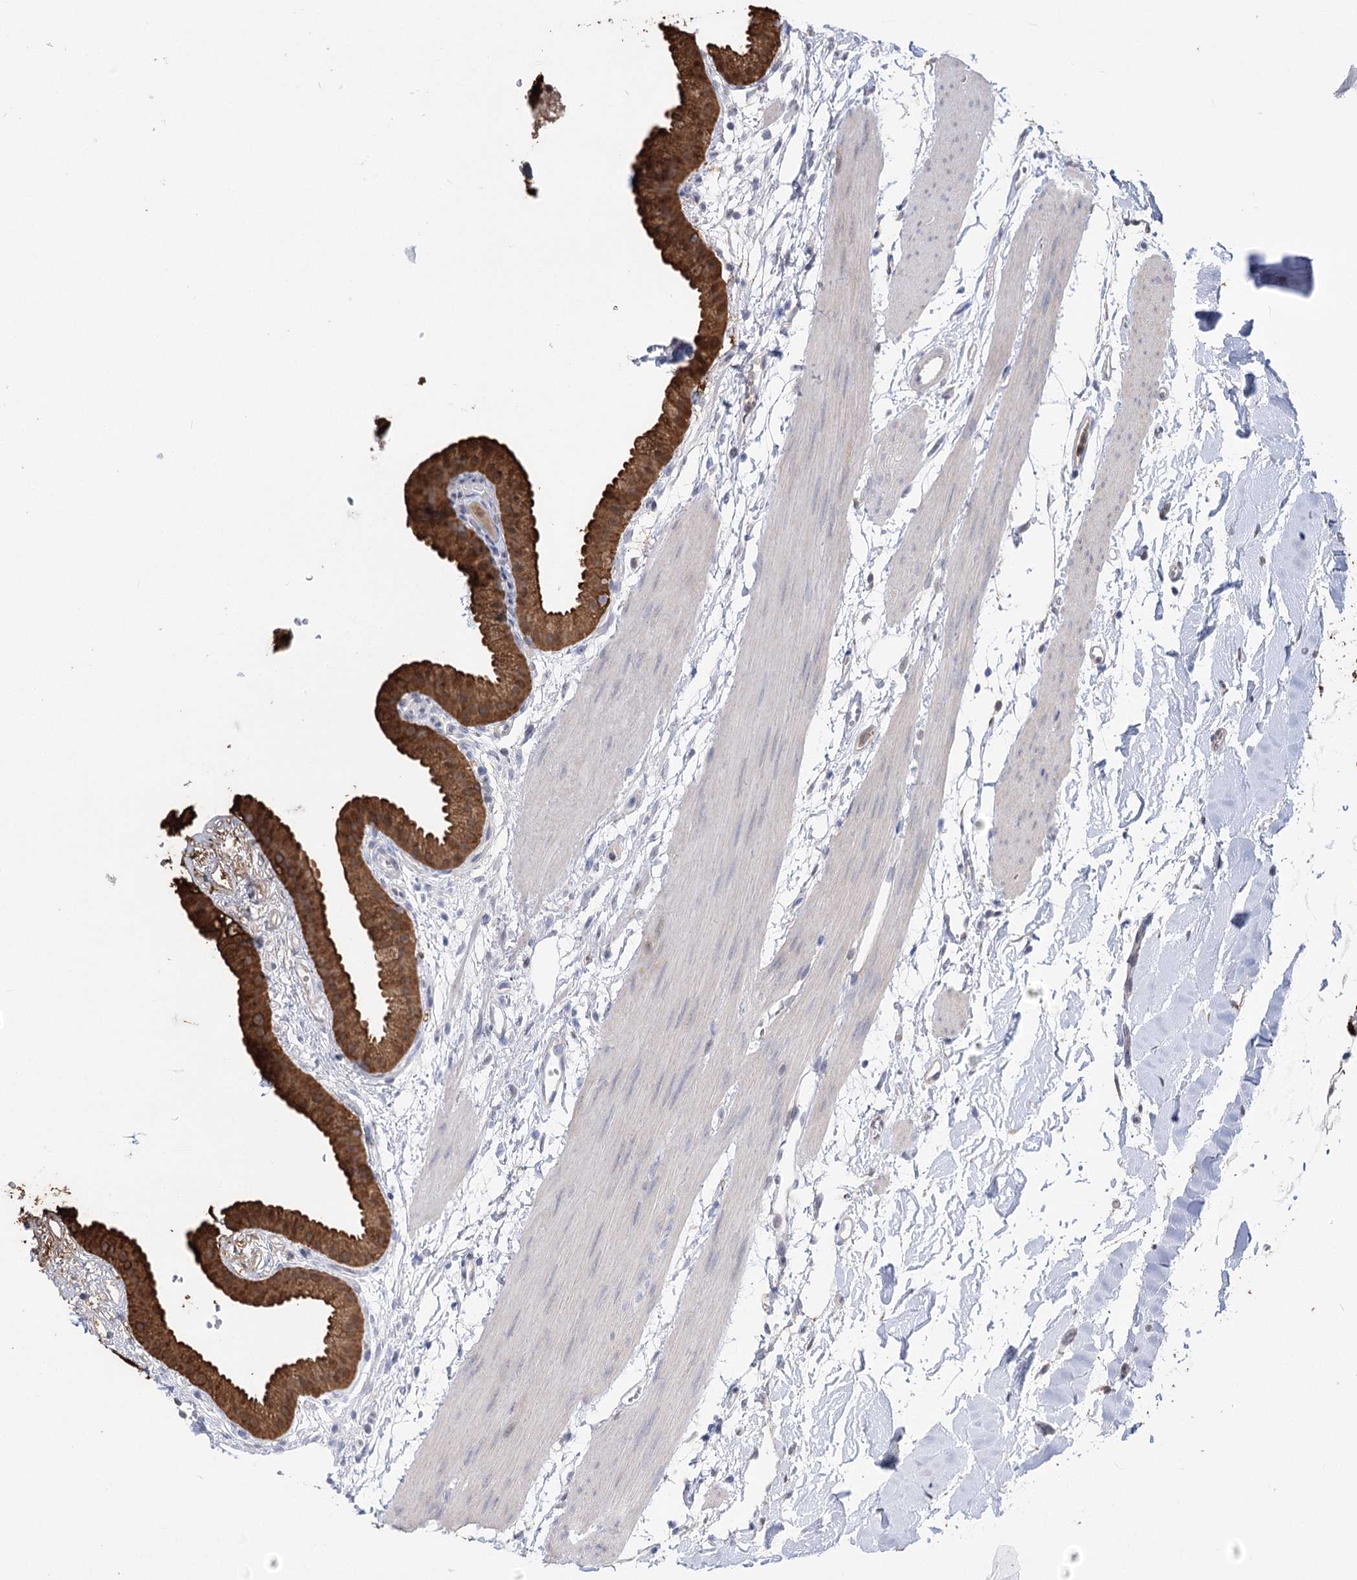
{"staining": {"intensity": "strong", "quantity": ">75%", "location": "cytoplasmic/membranous"}, "tissue": "gallbladder", "cell_type": "Glandular cells", "image_type": "normal", "snomed": [{"axis": "morphology", "description": "Normal tissue, NOS"}, {"axis": "topography", "description": "Gallbladder"}], "caption": "A histopathology image of gallbladder stained for a protein exhibits strong cytoplasmic/membranous brown staining in glandular cells.", "gene": "UGP2", "patient": {"sex": "female", "age": 64}}